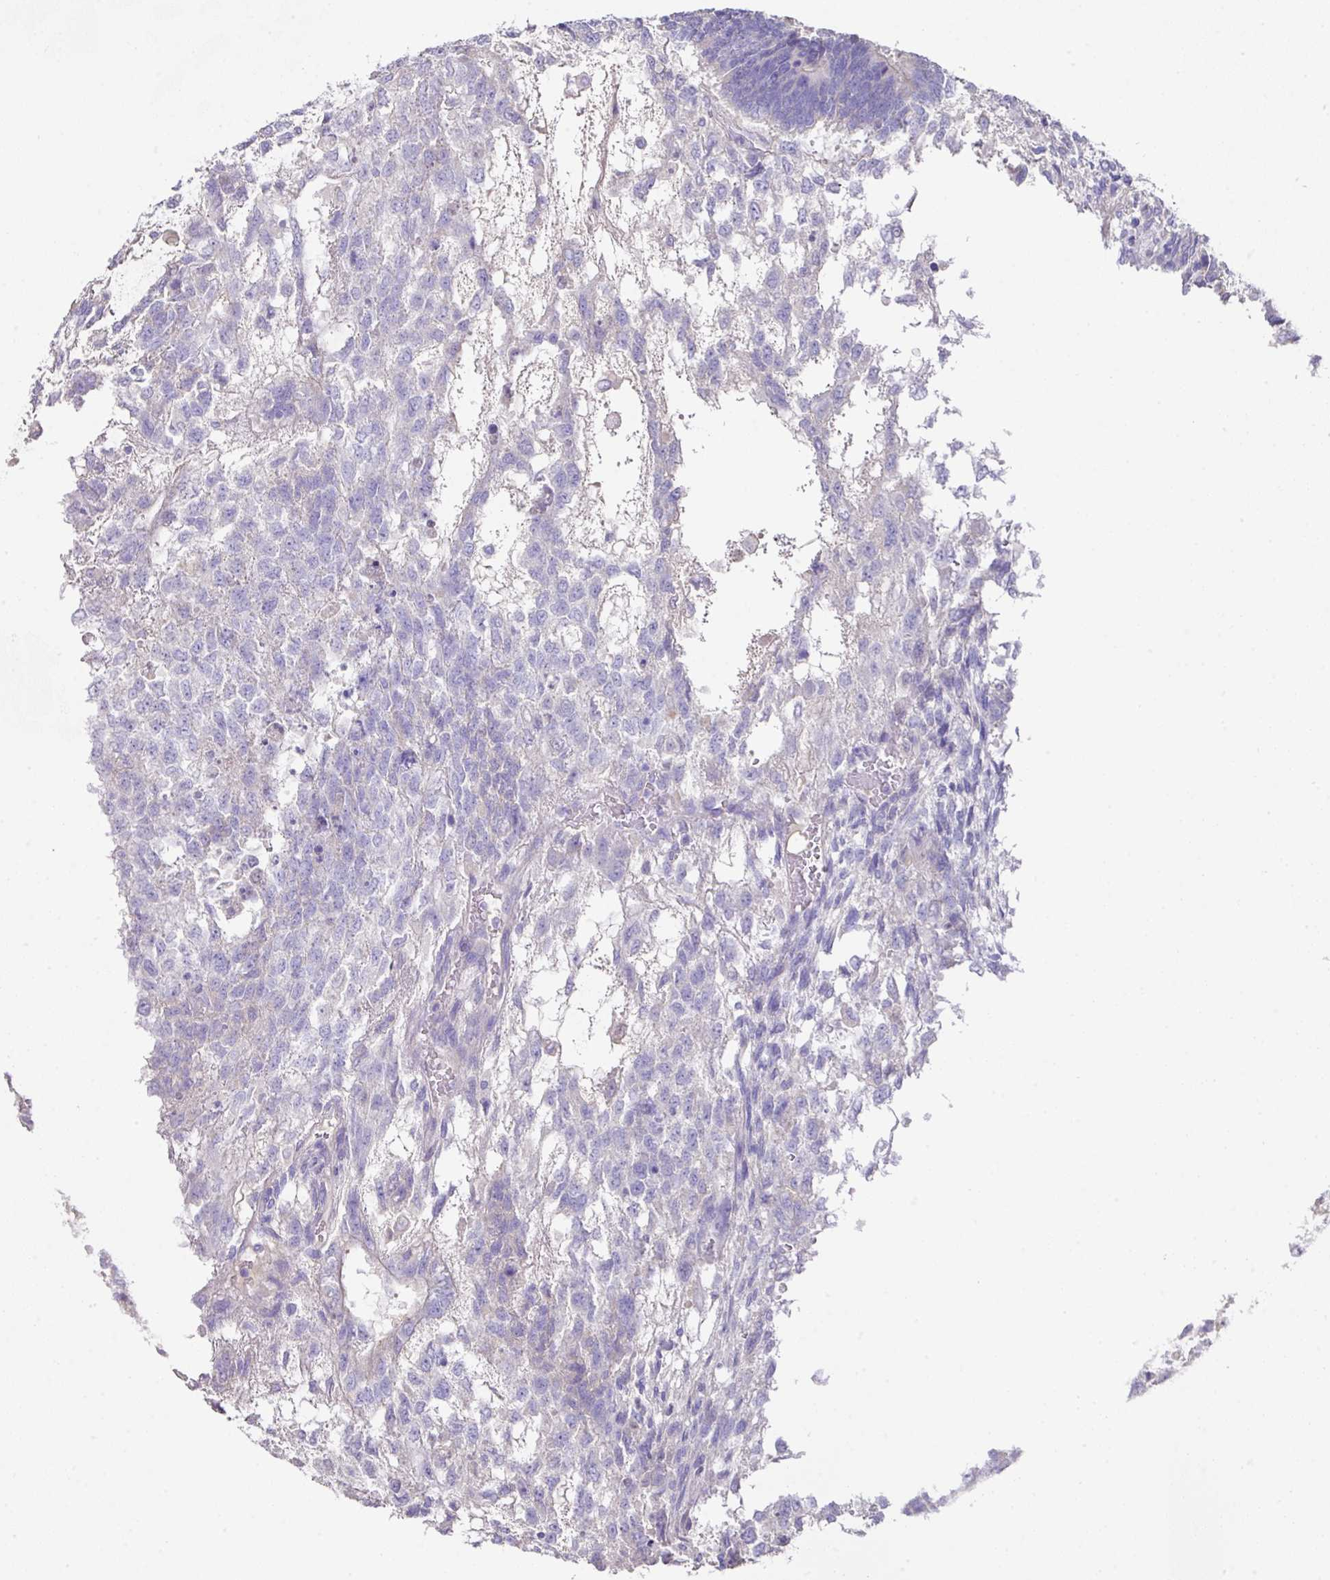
{"staining": {"intensity": "negative", "quantity": "none", "location": "none"}, "tissue": "testis cancer", "cell_type": "Tumor cells", "image_type": "cancer", "snomed": [{"axis": "morphology", "description": "Carcinoma, Embryonal, NOS"}, {"axis": "topography", "description": "Testis"}], "caption": "This is an immunohistochemistry (IHC) micrograph of human embryonal carcinoma (testis). There is no expression in tumor cells.", "gene": "TARM1", "patient": {"sex": "male", "age": 23}}